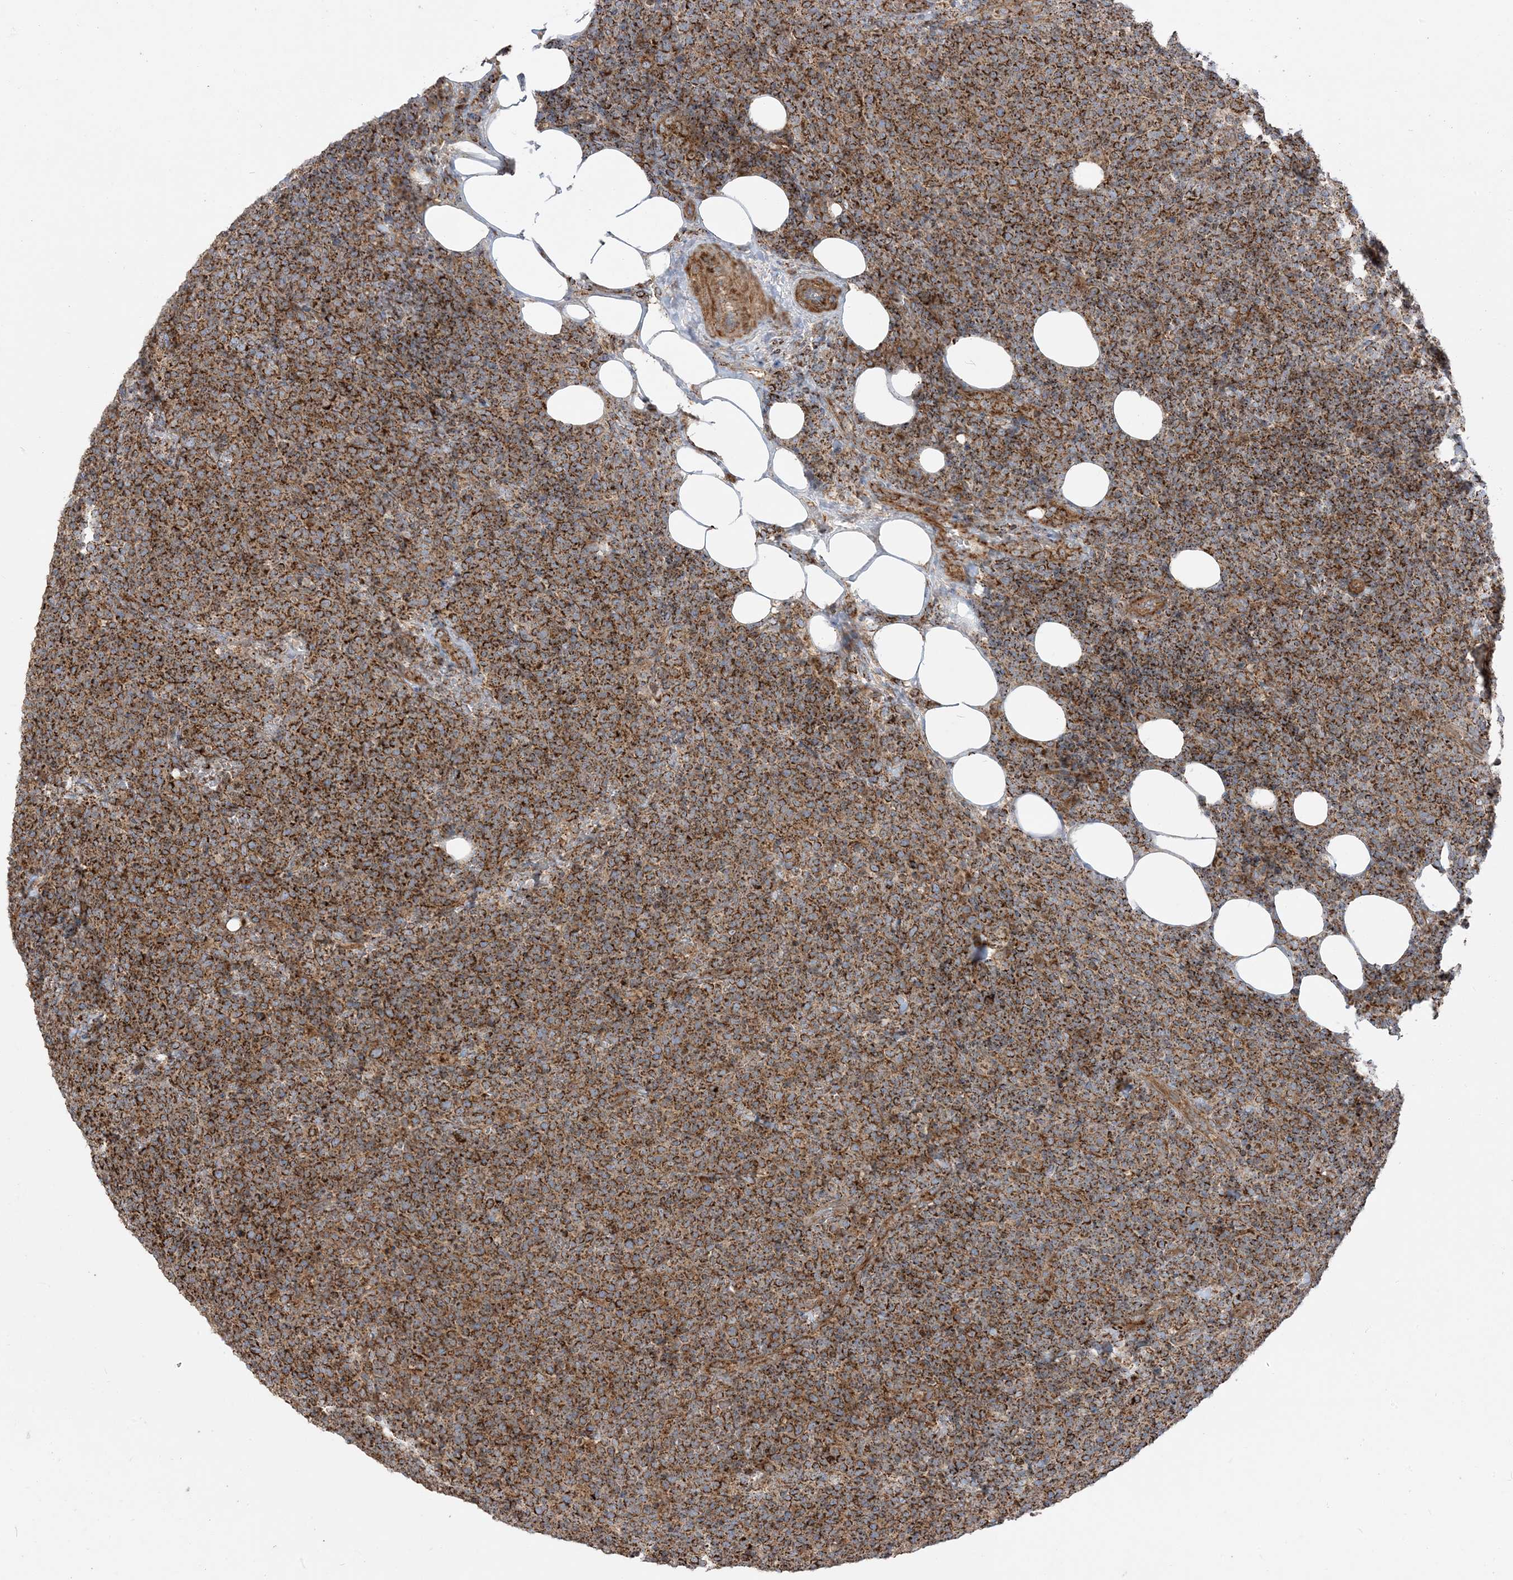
{"staining": {"intensity": "strong", "quantity": ">75%", "location": "cytoplasmic/membranous"}, "tissue": "lymphoma", "cell_type": "Tumor cells", "image_type": "cancer", "snomed": [{"axis": "morphology", "description": "Malignant lymphoma, non-Hodgkin's type, High grade"}, {"axis": "topography", "description": "Lymph node"}], "caption": "The immunohistochemical stain shows strong cytoplasmic/membranous expression in tumor cells of malignant lymphoma, non-Hodgkin's type (high-grade) tissue. Nuclei are stained in blue.", "gene": "AARS2", "patient": {"sex": "male", "age": 61}}